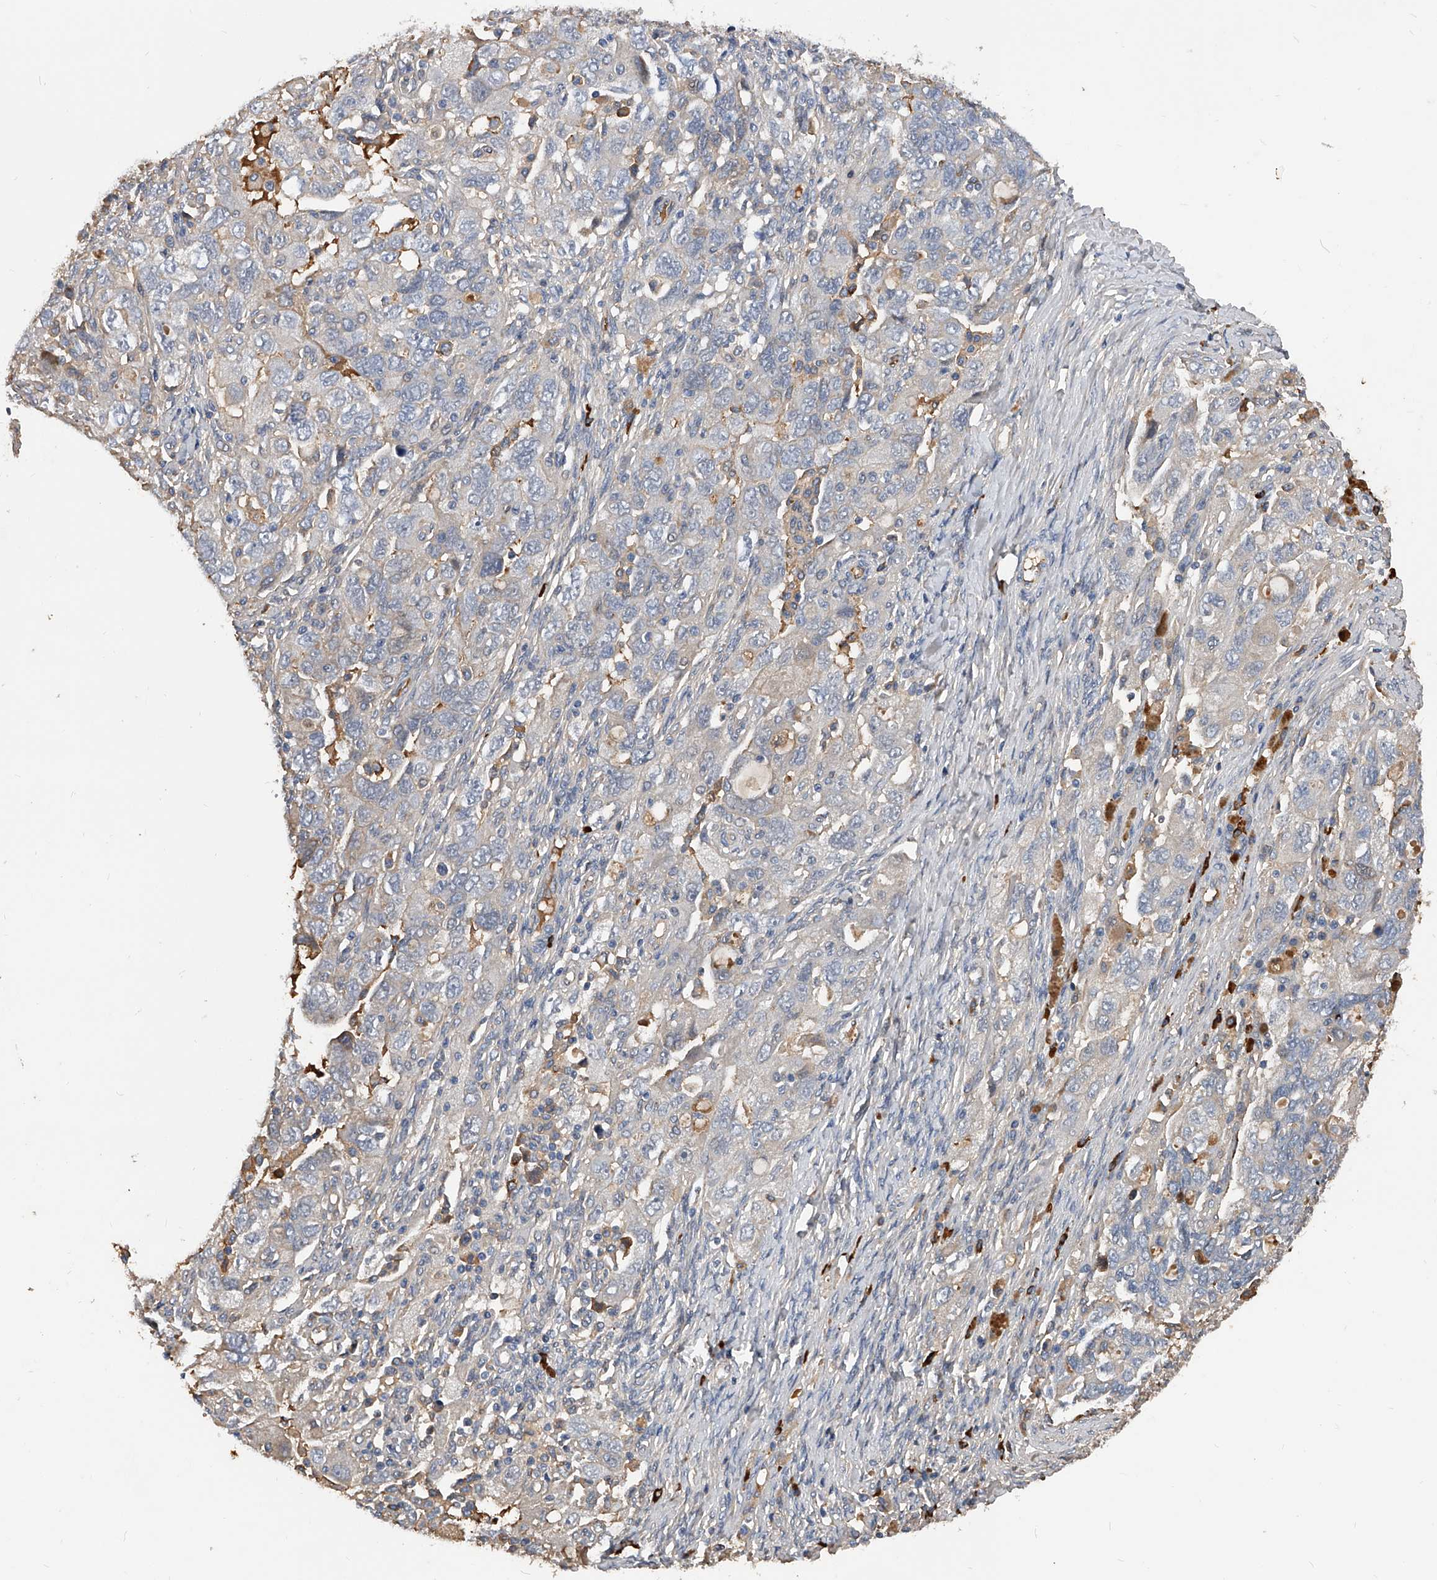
{"staining": {"intensity": "negative", "quantity": "none", "location": "none"}, "tissue": "ovarian cancer", "cell_type": "Tumor cells", "image_type": "cancer", "snomed": [{"axis": "morphology", "description": "Carcinoma, NOS"}, {"axis": "morphology", "description": "Cystadenocarcinoma, serous, NOS"}, {"axis": "topography", "description": "Ovary"}], "caption": "Human ovarian serous cystadenocarcinoma stained for a protein using immunohistochemistry shows no expression in tumor cells.", "gene": "ZNF25", "patient": {"sex": "female", "age": 69}}